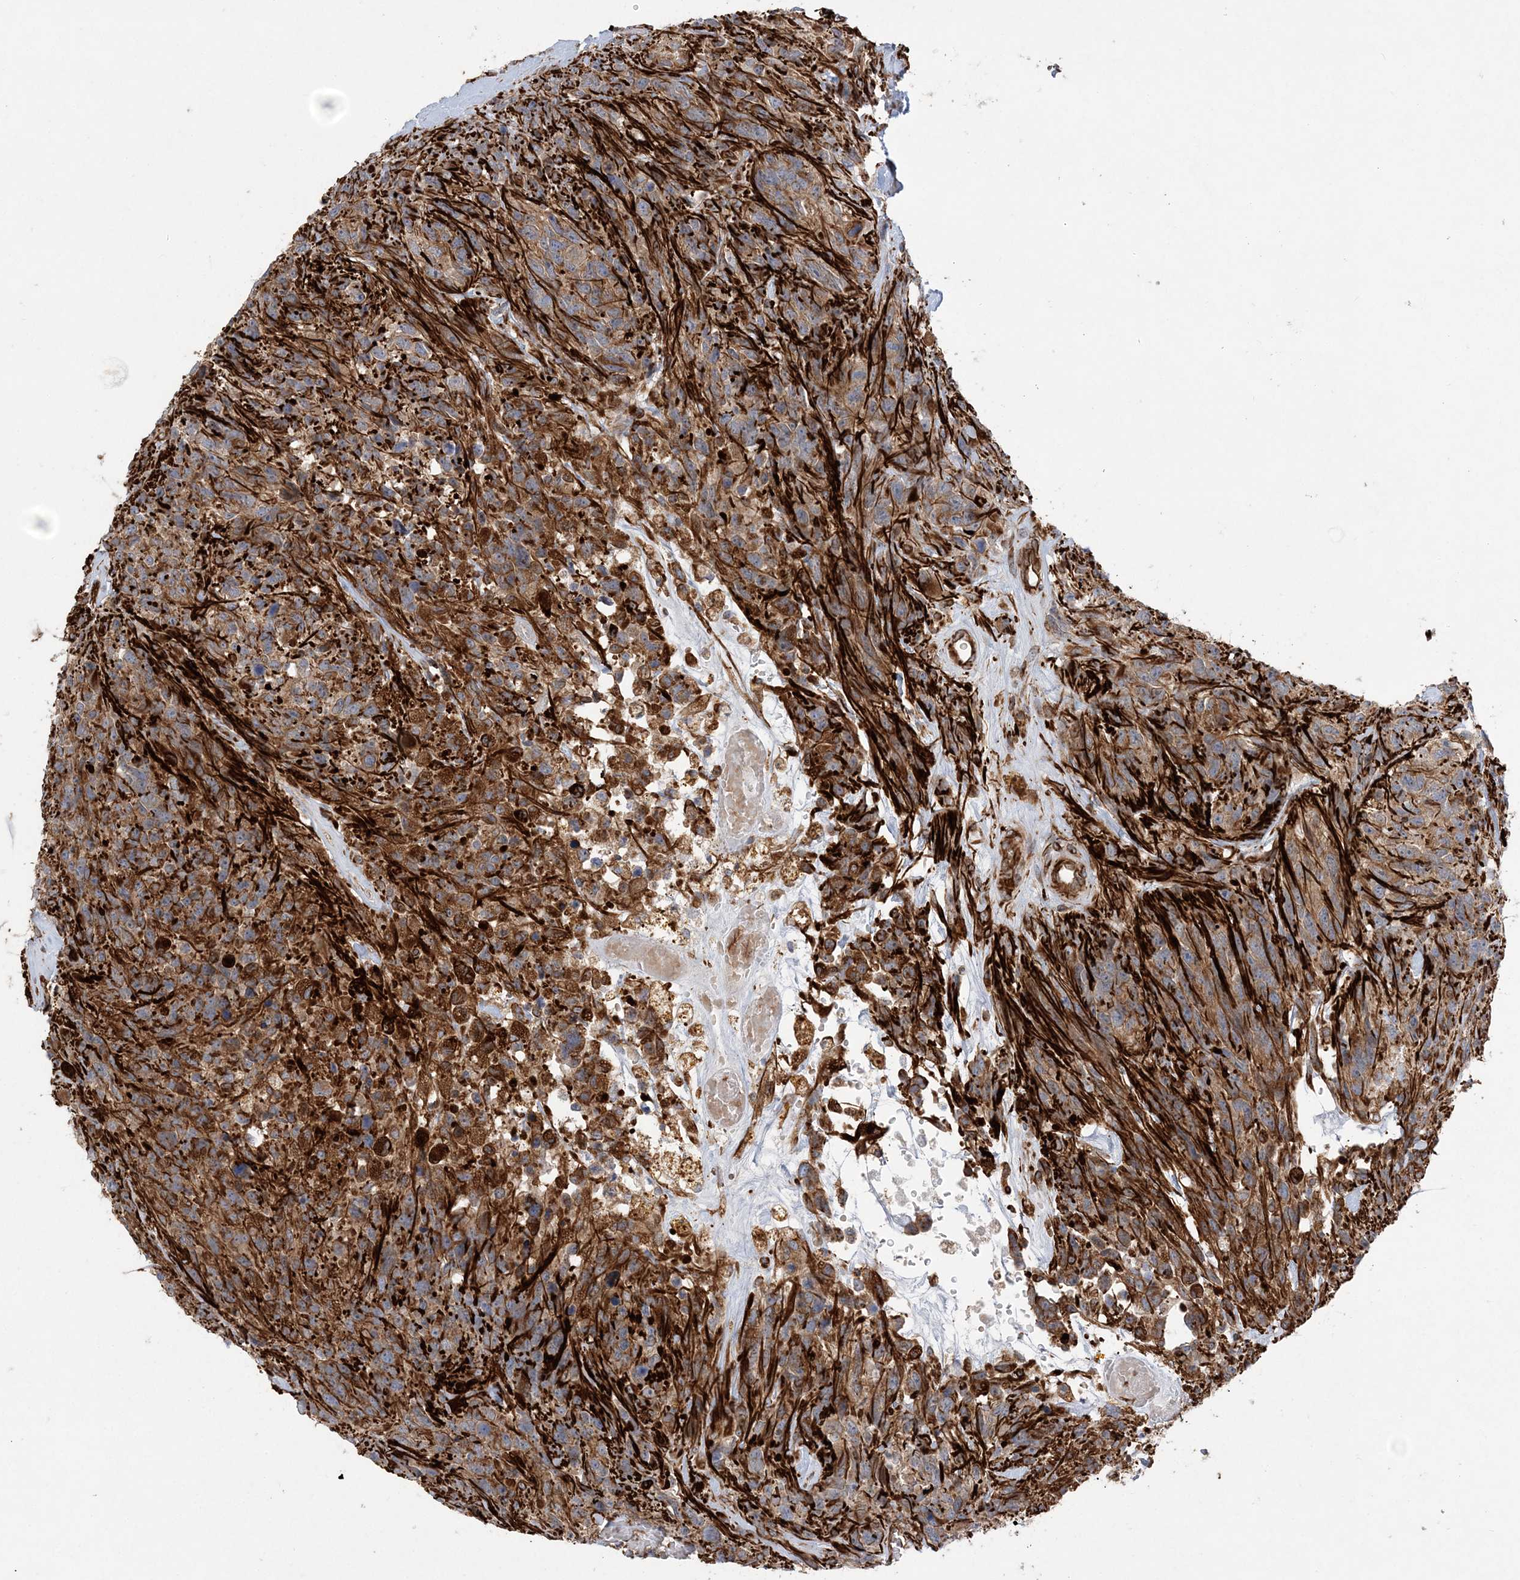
{"staining": {"intensity": "moderate", "quantity": "25%-75%", "location": "cytoplasmic/membranous"}, "tissue": "glioma", "cell_type": "Tumor cells", "image_type": "cancer", "snomed": [{"axis": "morphology", "description": "Glioma, malignant, High grade"}, {"axis": "topography", "description": "Brain"}], "caption": "A medium amount of moderate cytoplasmic/membranous expression is identified in approximately 25%-75% of tumor cells in glioma tissue.", "gene": "FAM114A2", "patient": {"sex": "male", "age": 69}}